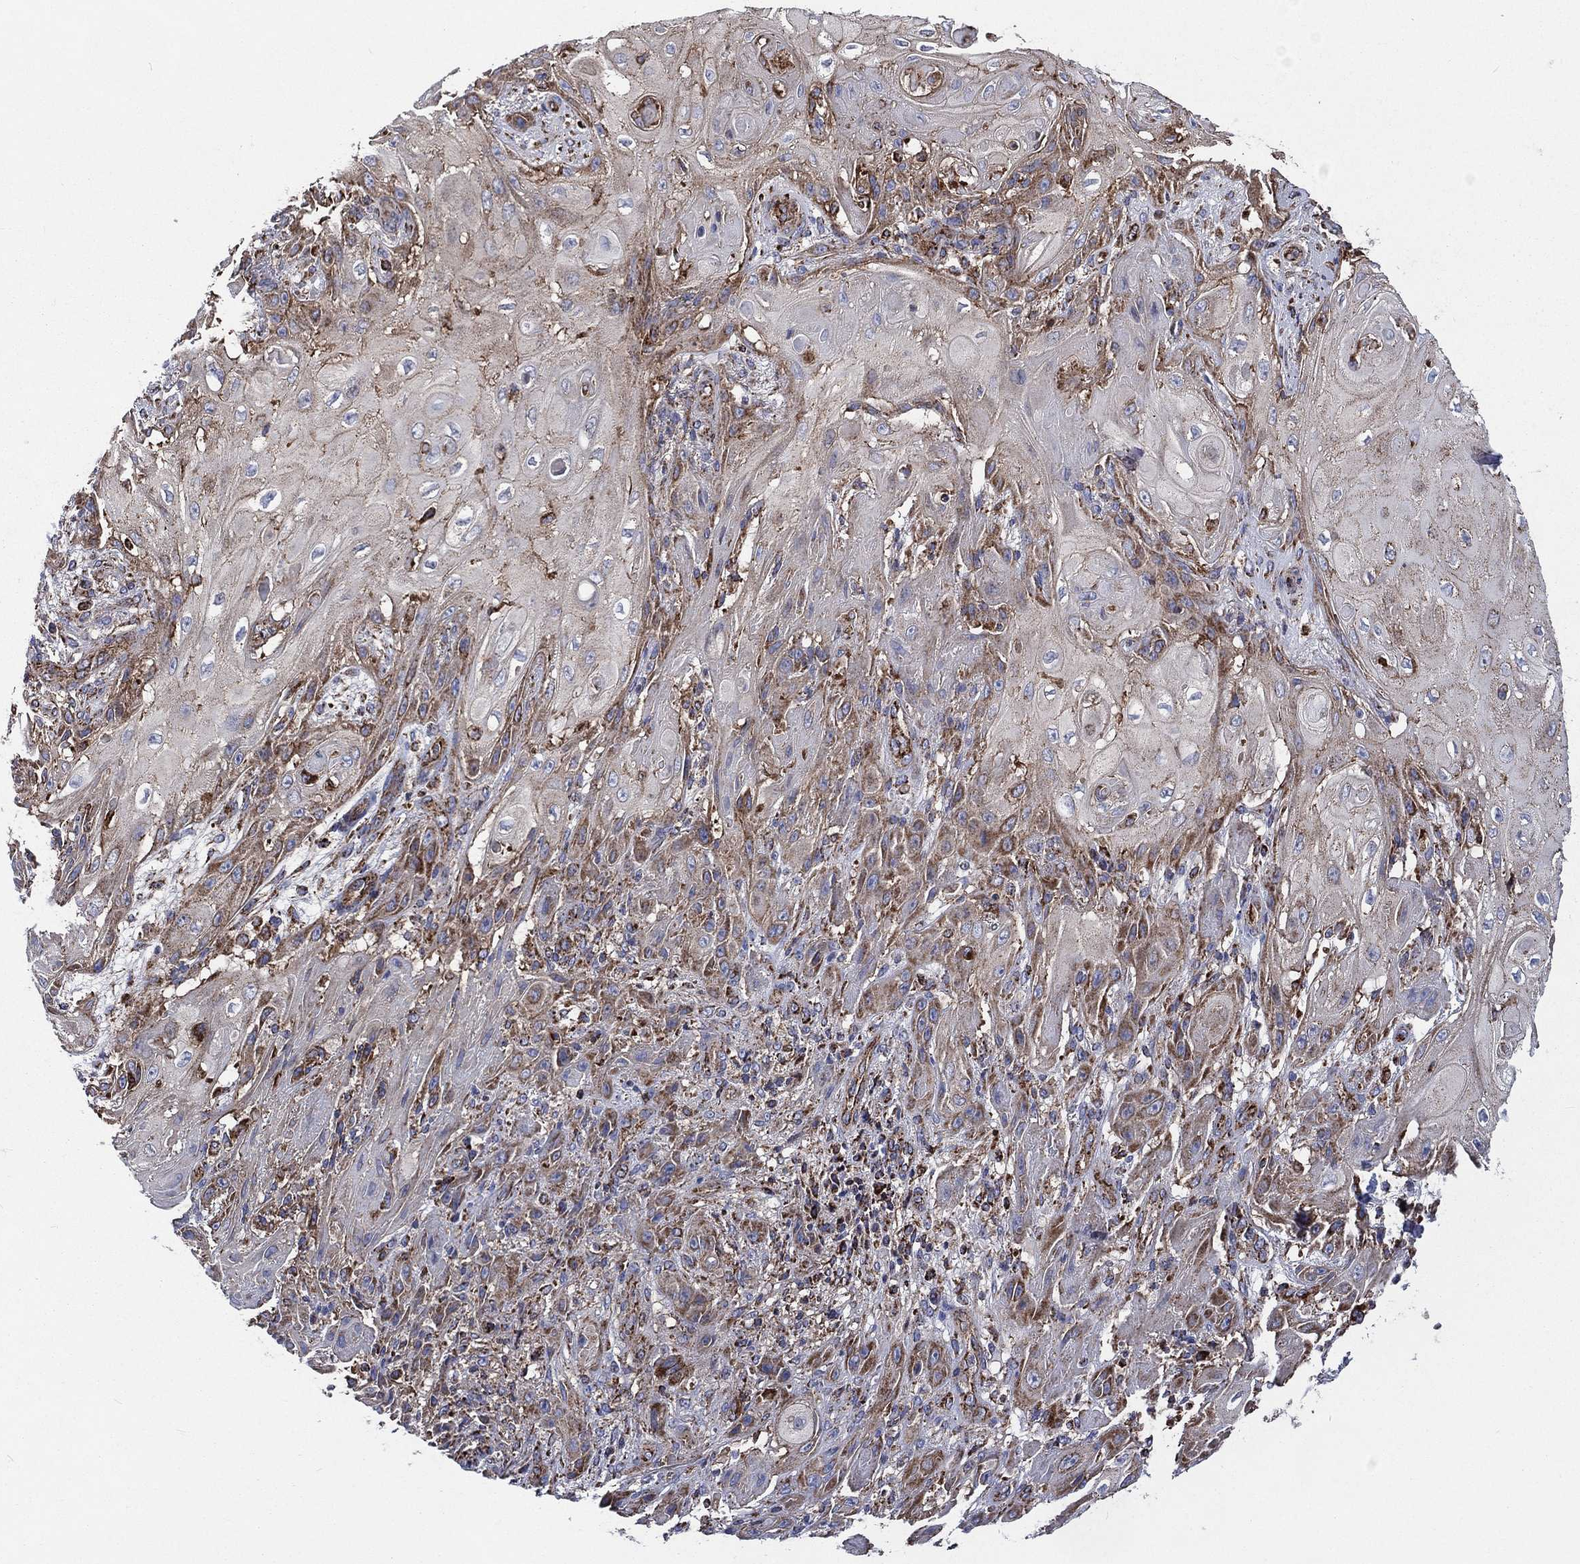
{"staining": {"intensity": "moderate", "quantity": ">75%", "location": "cytoplasmic/membranous"}, "tissue": "skin cancer", "cell_type": "Tumor cells", "image_type": "cancer", "snomed": [{"axis": "morphology", "description": "Squamous cell carcinoma, NOS"}, {"axis": "topography", "description": "Skin"}], "caption": "High-magnification brightfield microscopy of skin cancer stained with DAB (brown) and counterstained with hematoxylin (blue). tumor cells exhibit moderate cytoplasmic/membranous expression is appreciated in approximately>75% of cells.", "gene": "ANKRD37", "patient": {"sex": "male", "age": 62}}